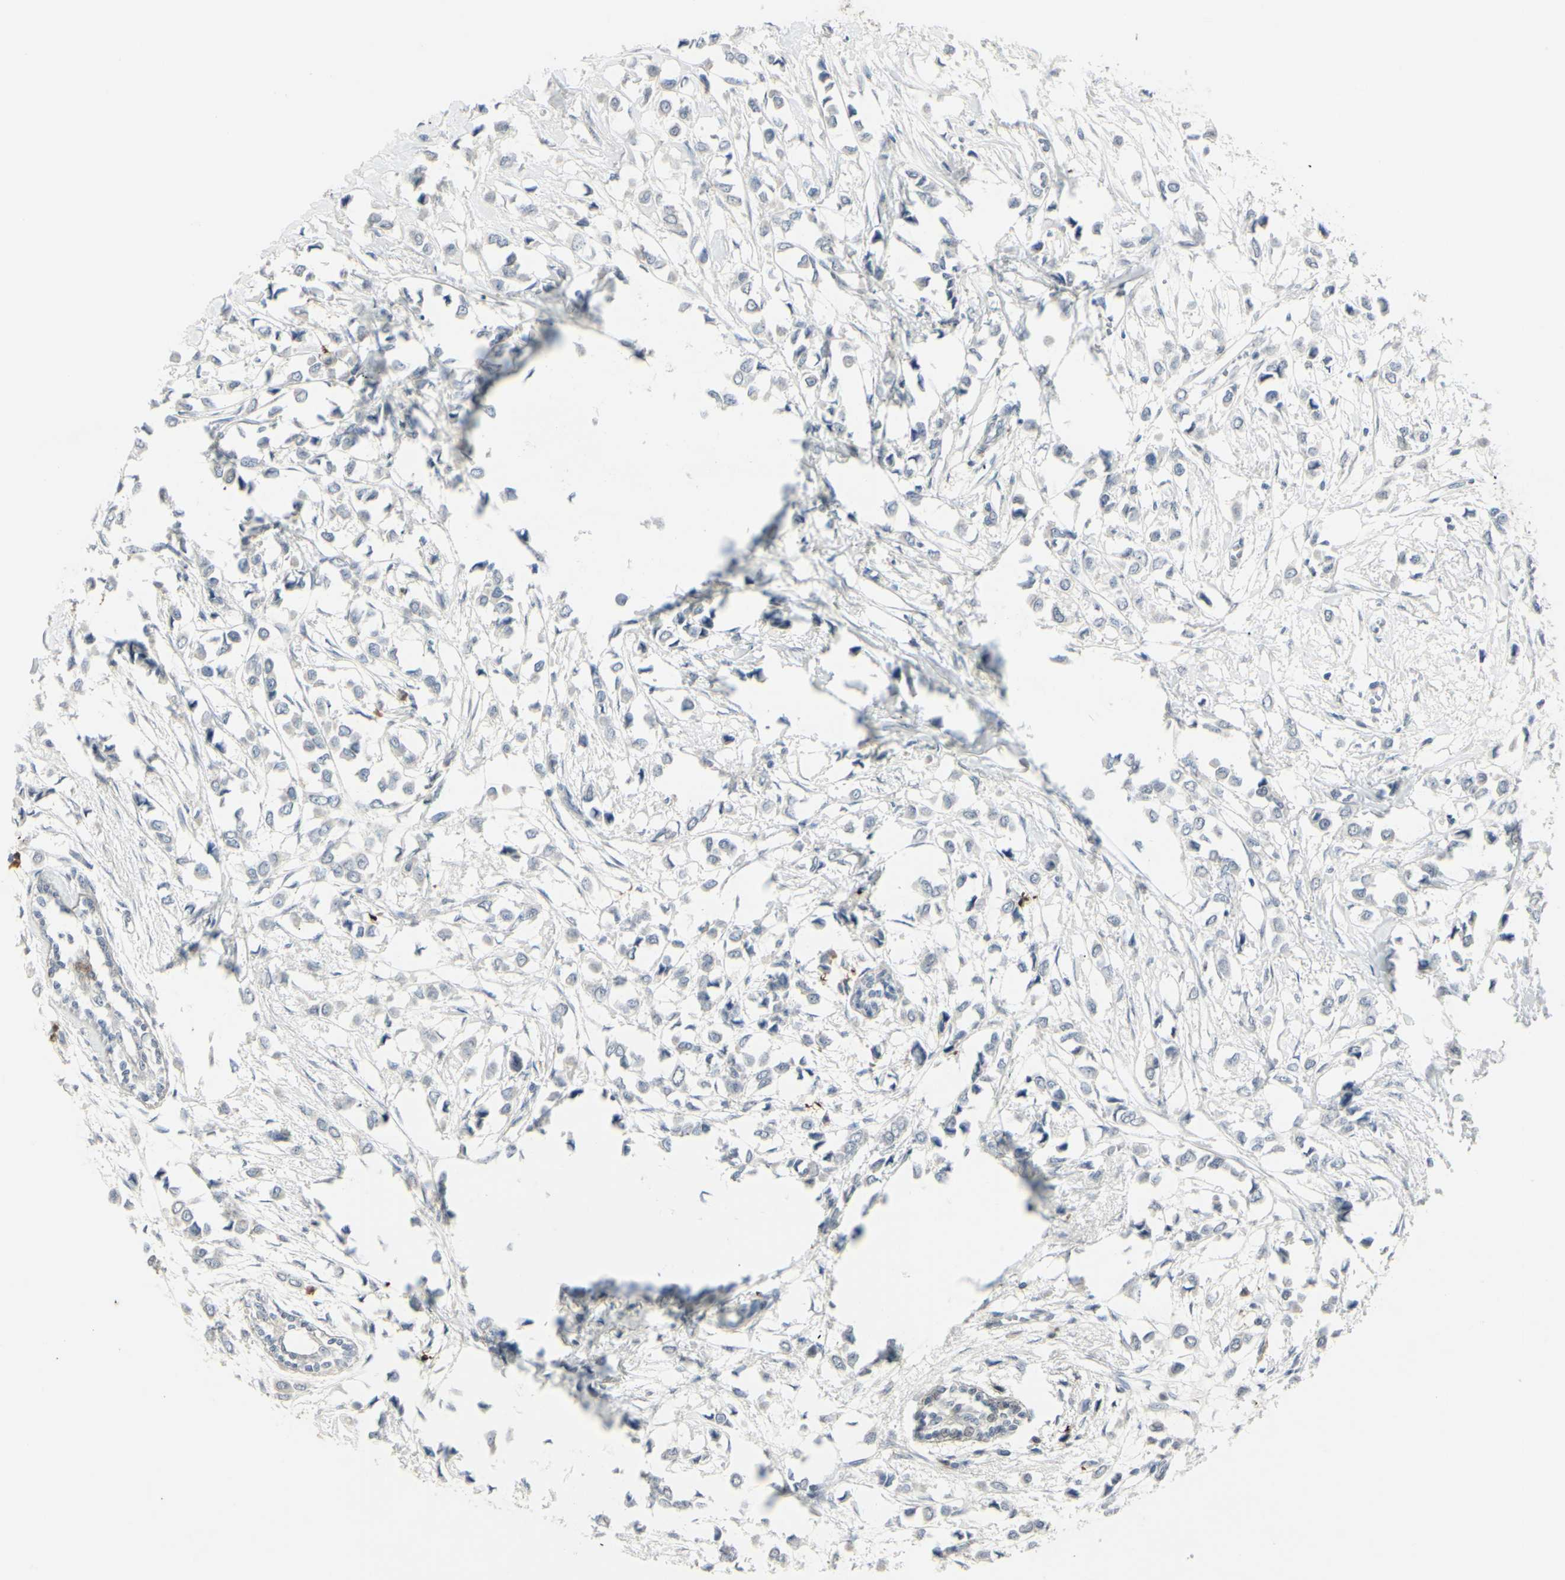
{"staining": {"intensity": "negative", "quantity": "none", "location": "none"}, "tissue": "breast cancer", "cell_type": "Tumor cells", "image_type": "cancer", "snomed": [{"axis": "morphology", "description": "Lobular carcinoma"}, {"axis": "topography", "description": "Breast"}], "caption": "IHC of human lobular carcinoma (breast) exhibits no expression in tumor cells.", "gene": "ETNK1", "patient": {"sex": "female", "age": 51}}